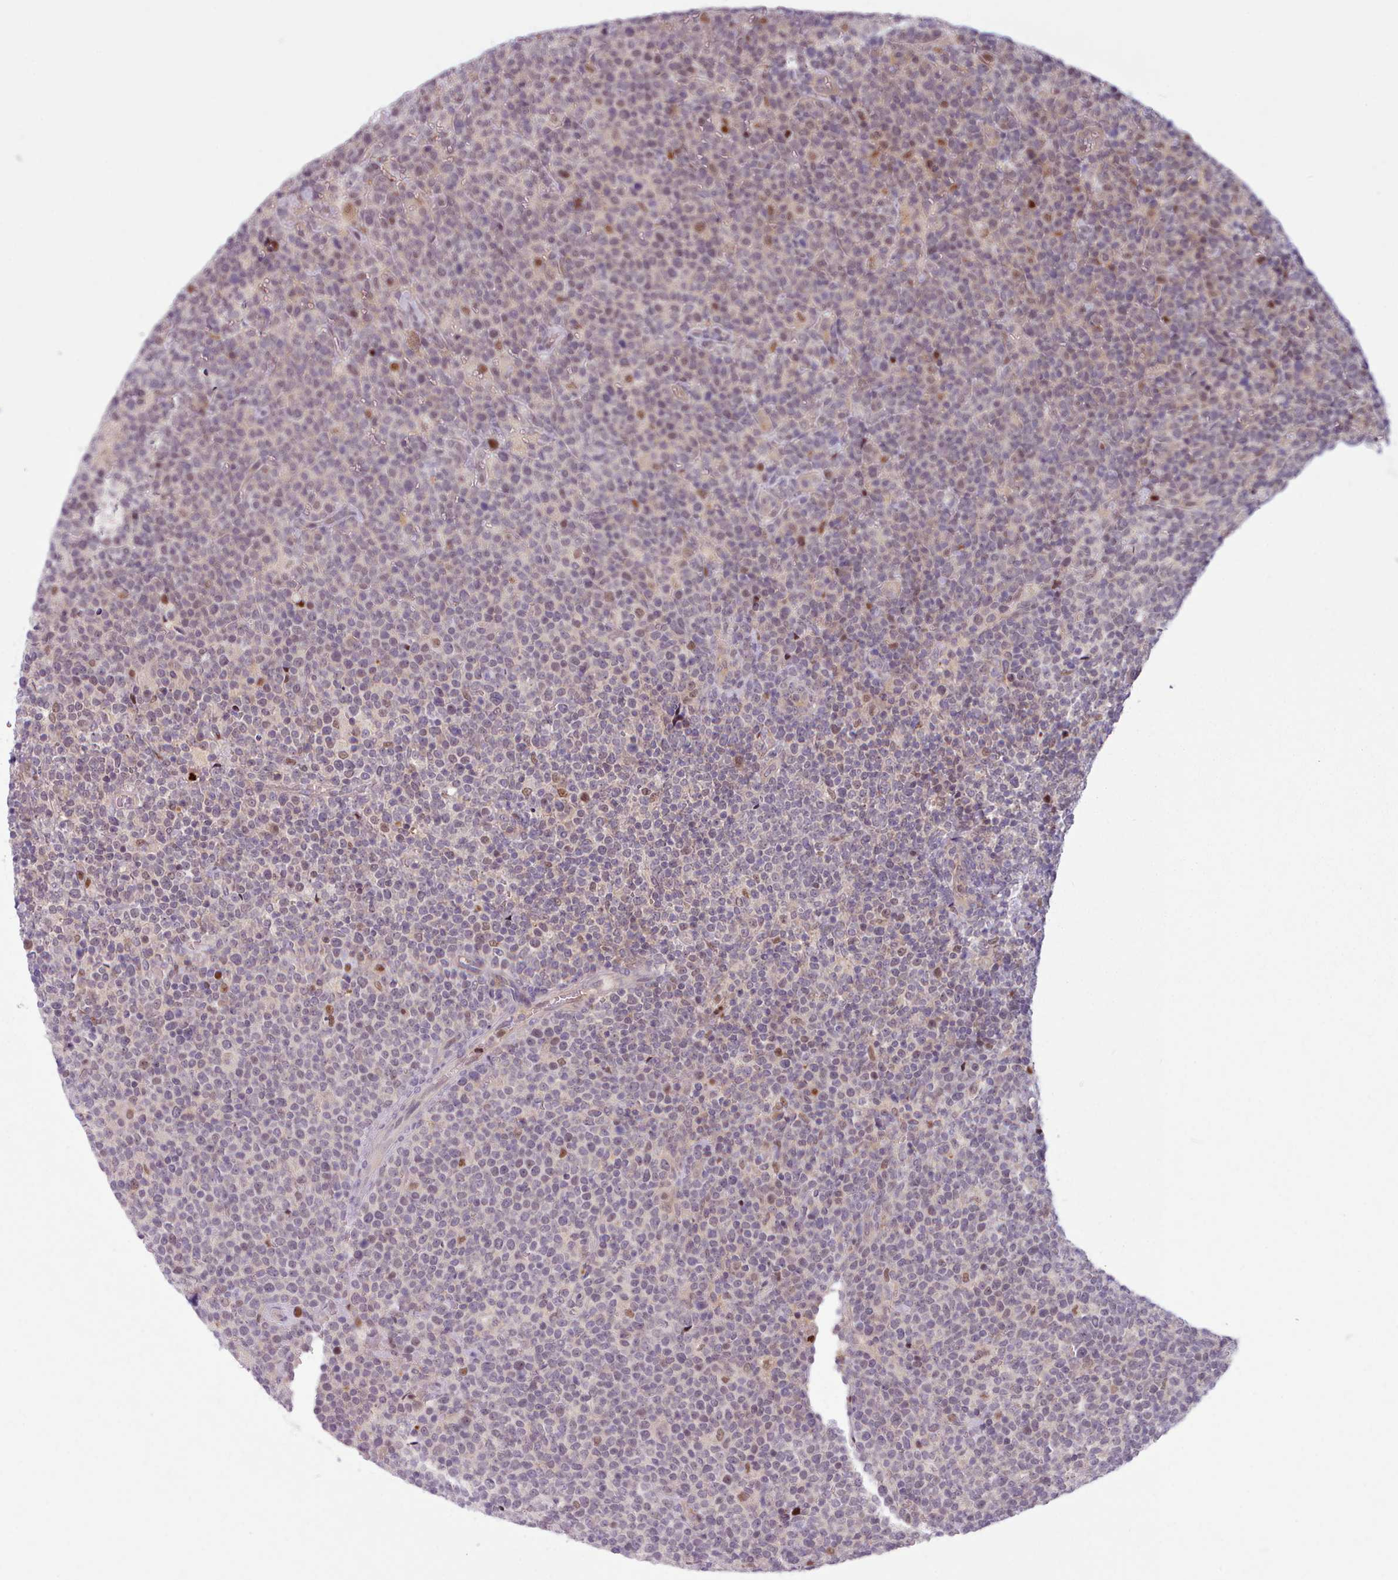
{"staining": {"intensity": "negative", "quantity": "none", "location": "none"}, "tissue": "lymphoma", "cell_type": "Tumor cells", "image_type": "cancer", "snomed": [{"axis": "morphology", "description": "Malignant lymphoma, non-Hodgkin's type, High grade"}, {"axis": "topography", "description": "Lymph node"}], "caption": "IHC micrograph of high-grade malignant lymphoma, non-Hodgkin's type stained for a protein (brown), which displays no expression in tumor cells.", "gene": "KBTBD7", "patient": {"sex": "male", "age": 61}}